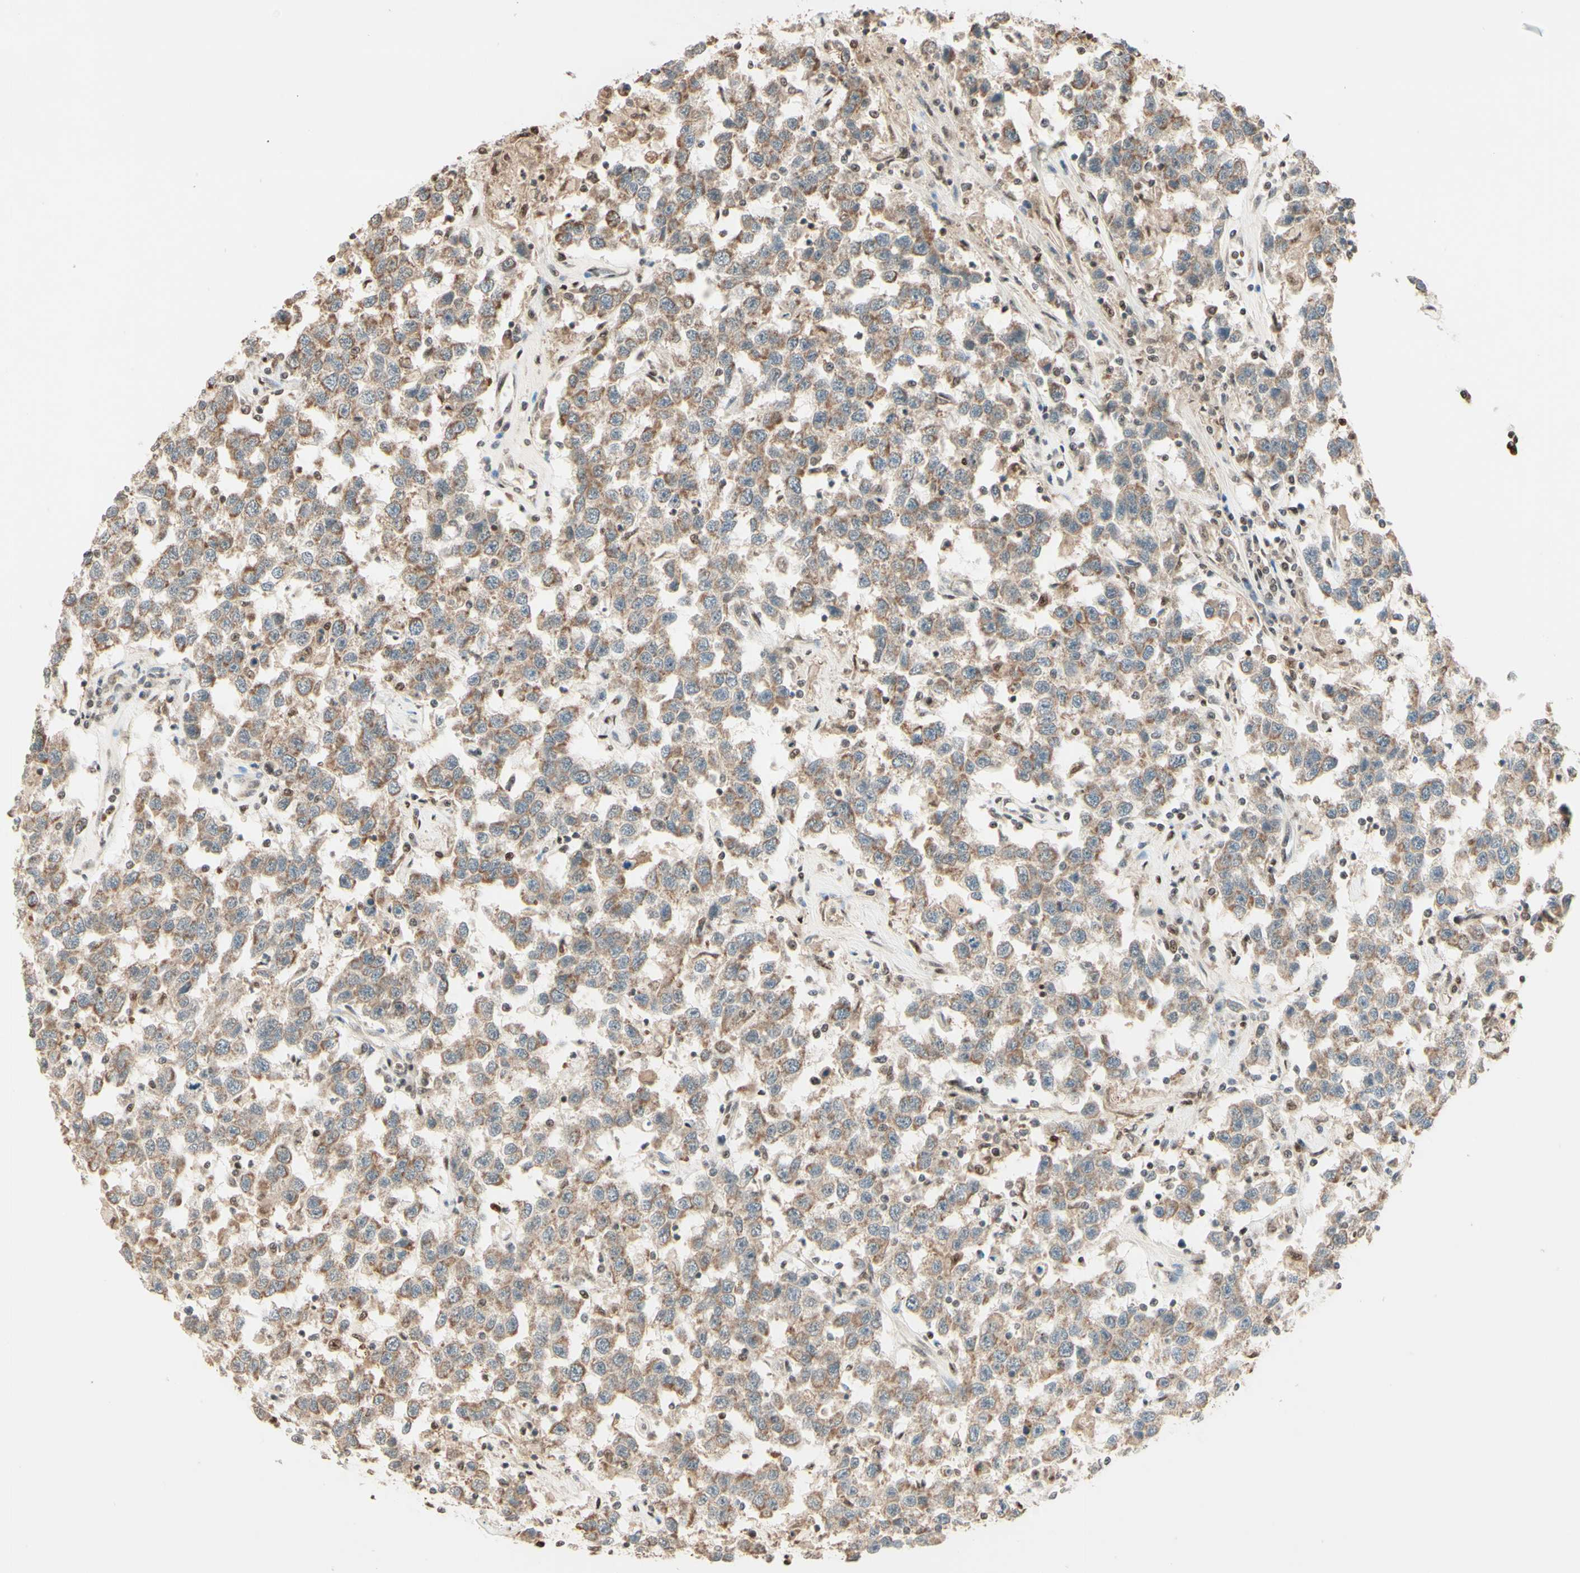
{"staining": {"intensity": "weak", "quantity": ">75%", "location": "cytoplasmic/membranous"}, "tissue": "testis cancer", "cell_type": "Tumor cells", "image_type": "cancer", "snomed": [{"axis": "morphology", "description": "Seminoma, NOS"}, {"axis": "topography", "description": "Testis"}], "caption": "IHC photomicrograph of neoplastic tissue: human testis cancer (seminoma) stained using IHC displays low levels of weak protein expression localized specifically in the cytoplasmic/membranous of tumor cells, appearing as a cytoplasmic/membranous brown color.", "gene": "NR3C1", "patient": {"sex": "male", "age": 41}}